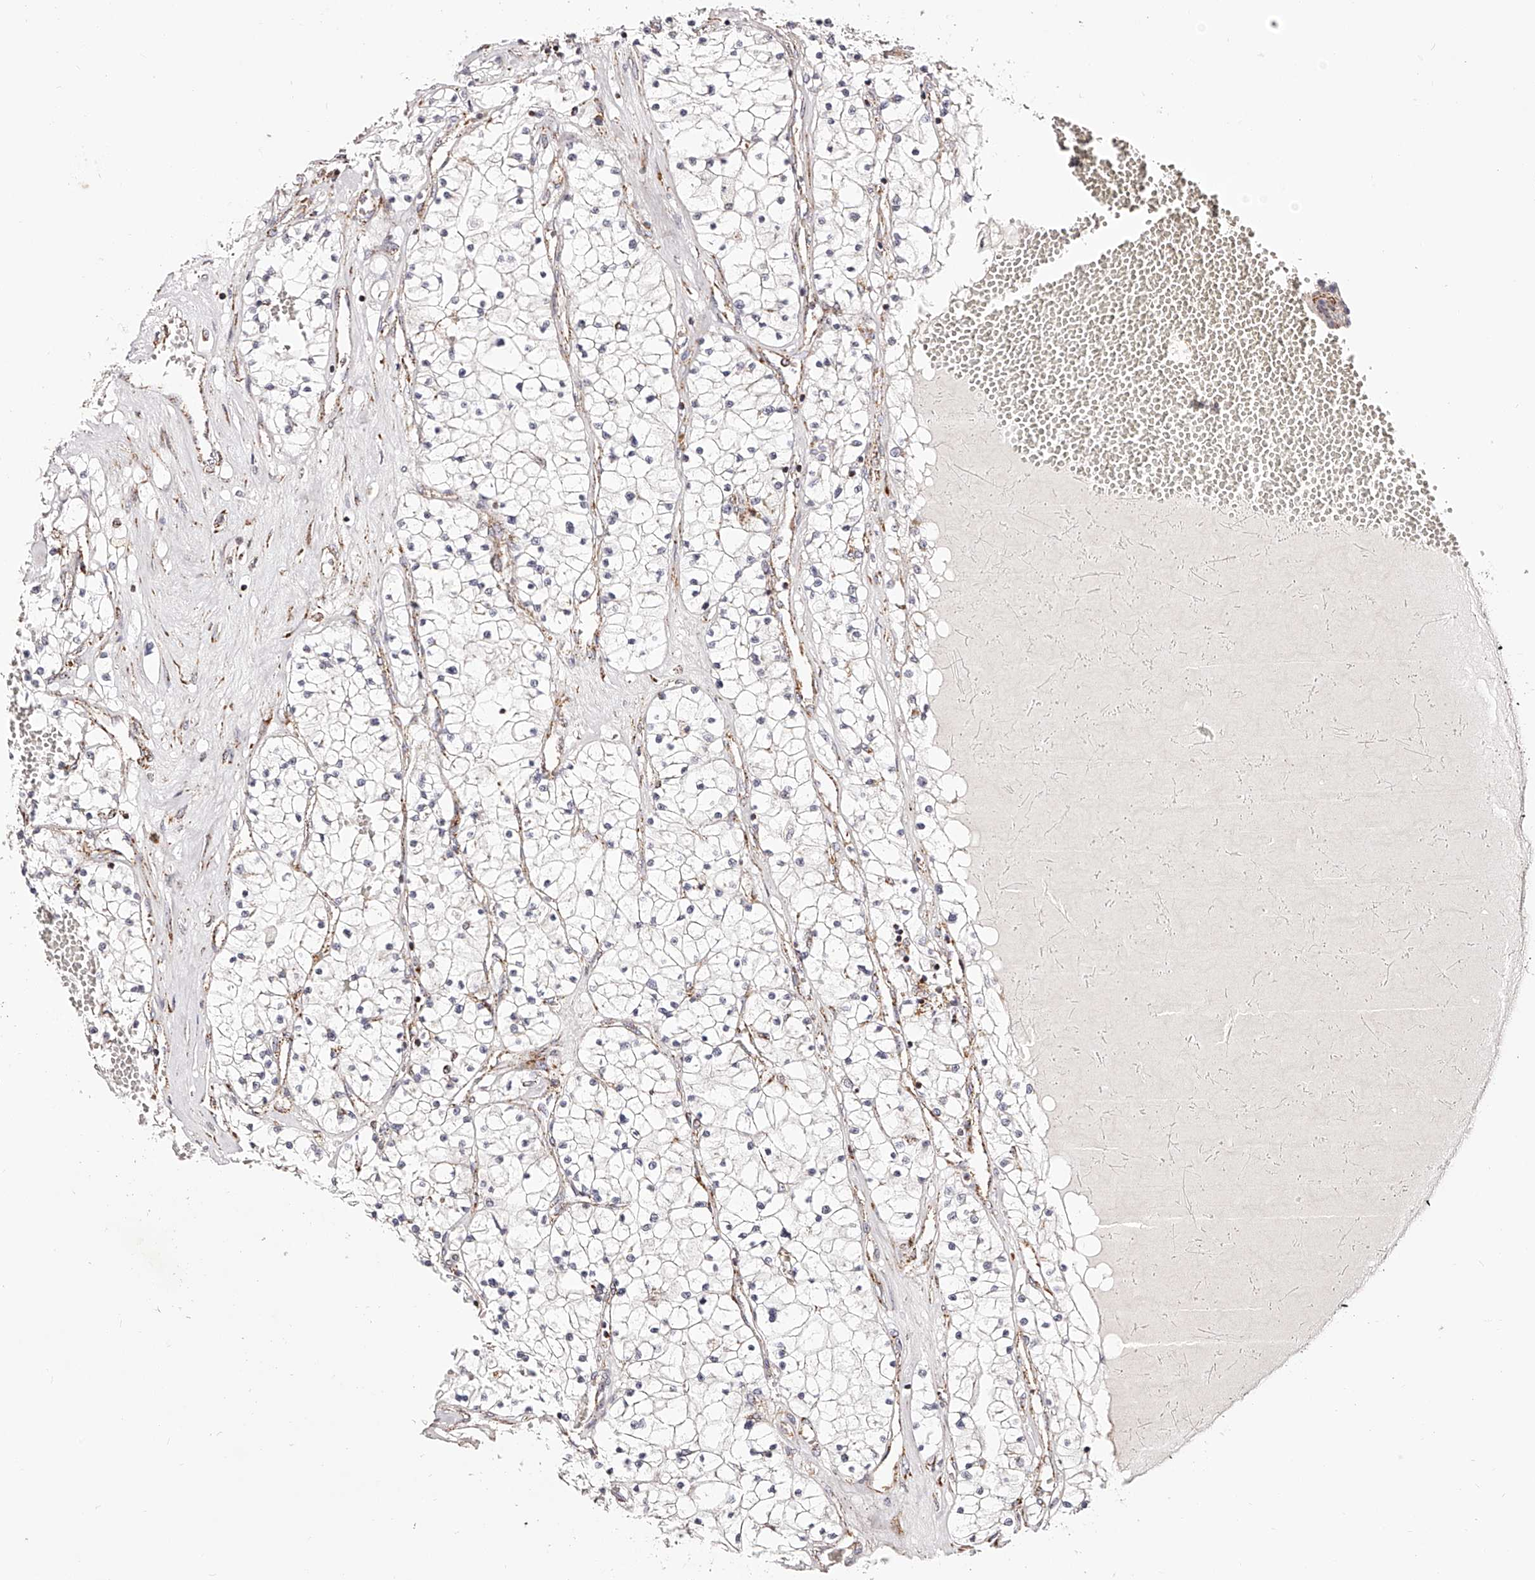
{"staining": {"intensity": "negative", "quantity": "none", "location": "none"}, "tissue": "renal cancer", "cell_type": "Tumor cells", "image_type": "cancer", "snomed": [{"axis": "morphology", "description": "Normal tissue, NOS"}, {"axis": "morphology", "description": "Adenocarcinoma, NOS"}, {"axis": "topography", "description": "Kidney"}], "caption": "Adenocarcinoma (renal) was stained to show a protein in brown. There is no significant staining in tumor cells.", "gene": "NDUFV3", "patient": {"sex": "male", "age": 68}}